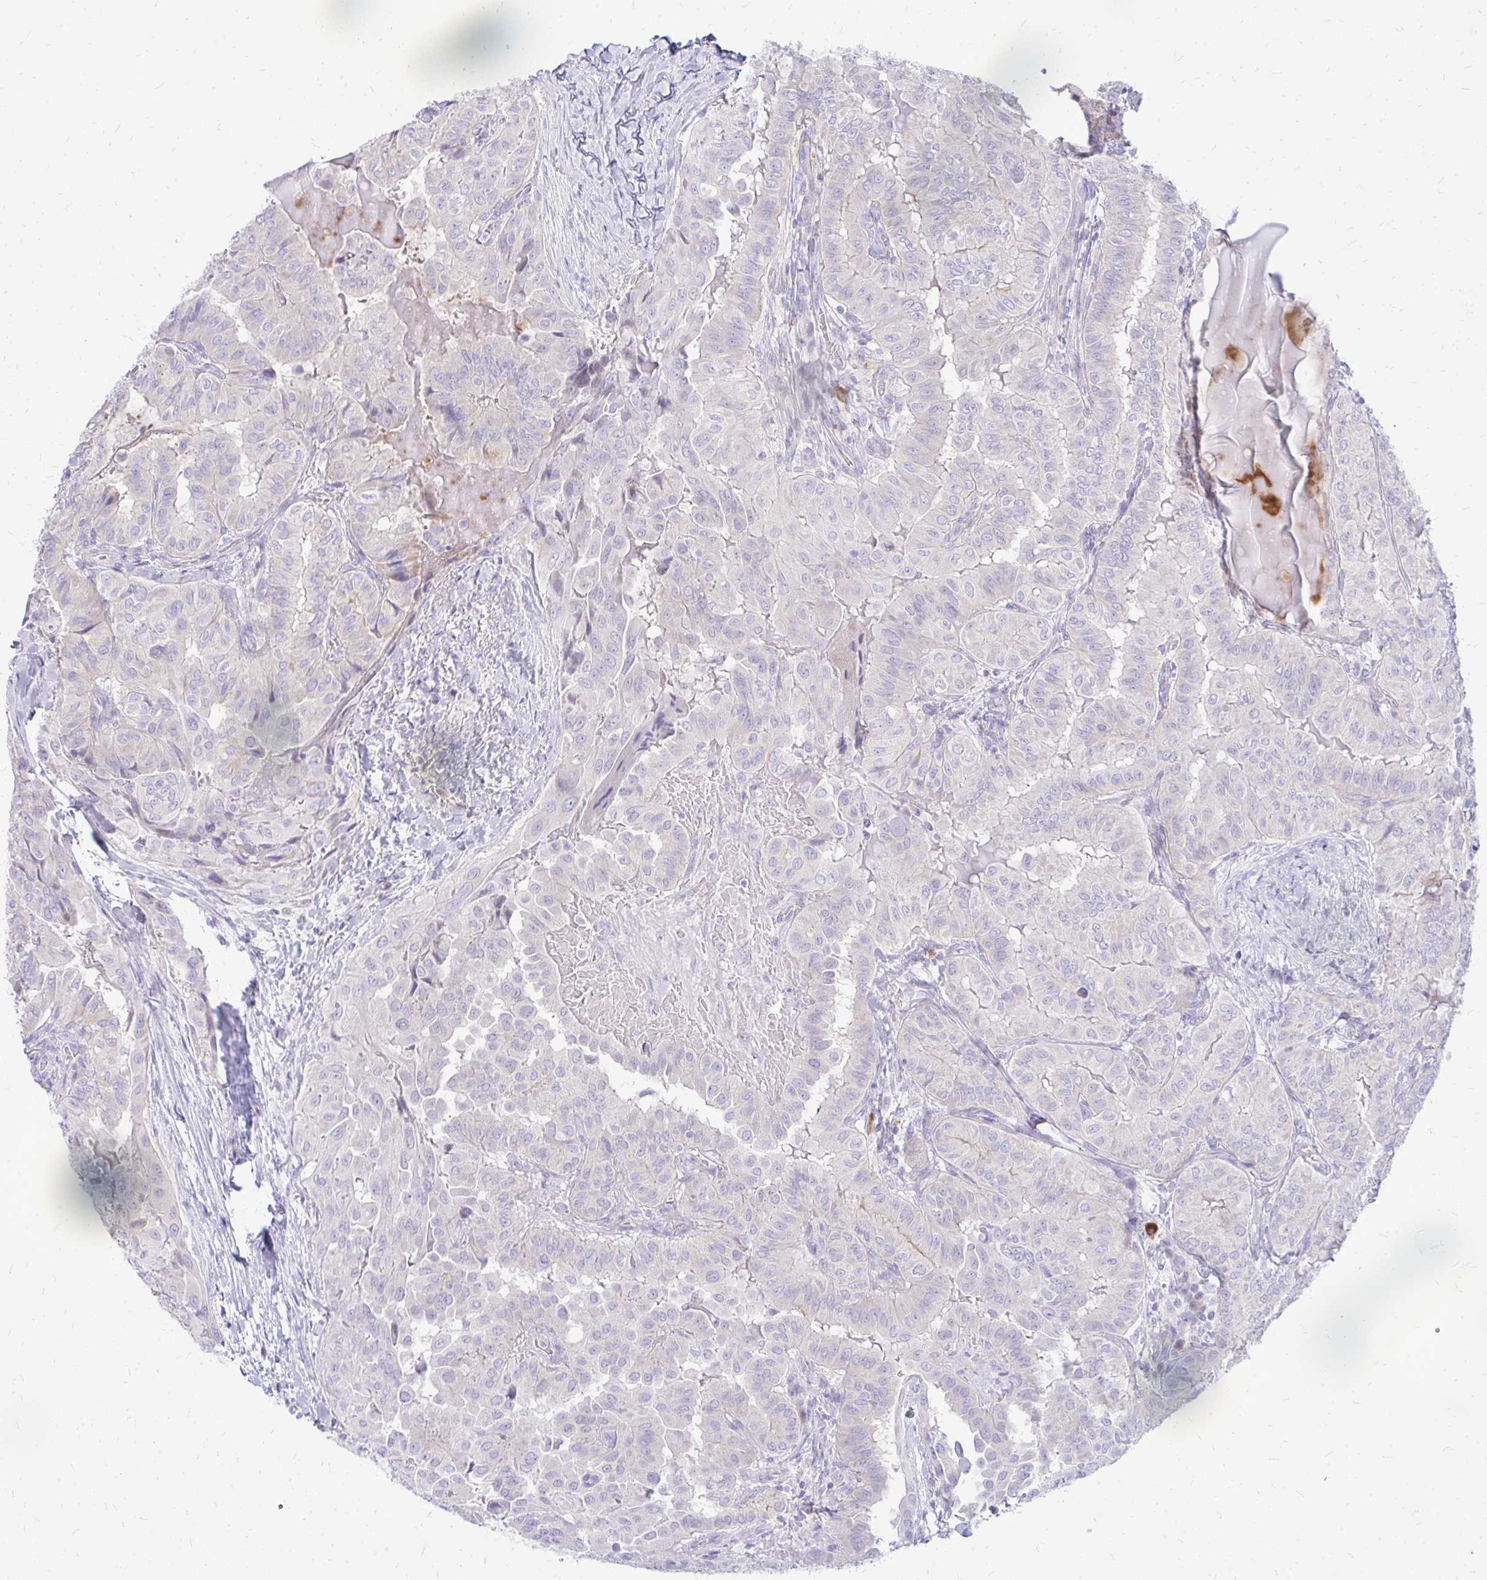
{"staining": {"intensity": "negative", "quantity": "none", "location": "none"}, "tissue": "thyroid cancer", "cell_type": "Tumor cells", "image_type": "cancer", "snomed": [{"axis": "morphology", "description": "Papillary adenocarcinoma, NOS"}, {"axis": "topography", "description": "Thyroid gland"}], "caption": "This is a histopathology image of immunohistochemistry (IHC) staining of thyroid papillary adenocarcinoma, which shows no expression in tumor cells.", "gene": "TSPEAR", "patient": {"sex": "female", "age": 68}}